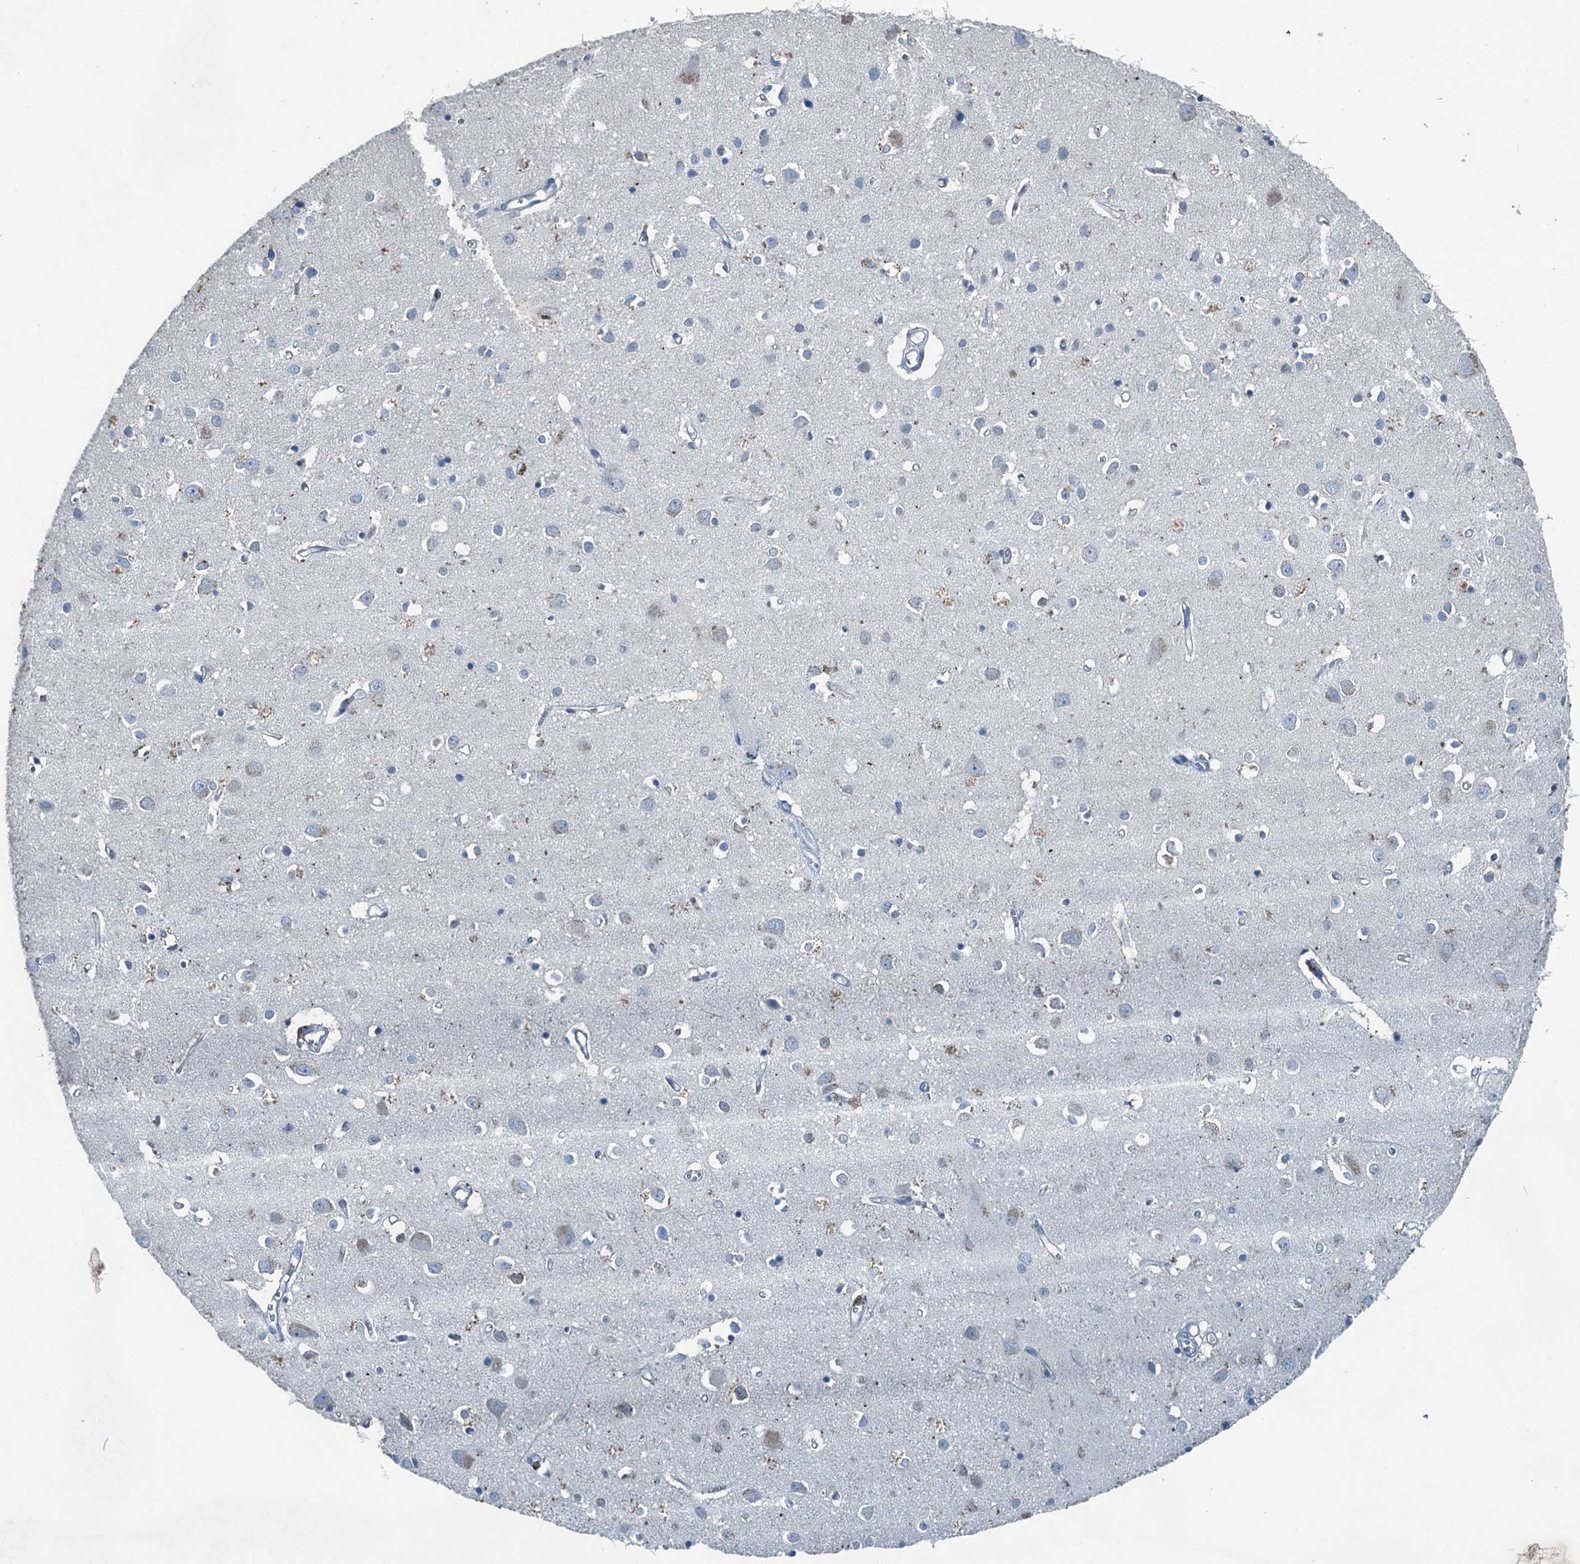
{"staining": {"intensity": "negative", "quantity": "none", "location": "none"}, "tissue": "cerebral cortex", "cell_type": "Endothelial cells", "image_type": "normal", "snomed": [{"axis": "morphology", "description": "Normal tissue, NOS"}, {"axis": "topography", "description": "Cerebral cortex"}], "caption": "Cerebral cortex stained for a protein using immunohistochemistry reveals no expression endothelial cells.", "gene": "CBLIF", "patient": {"sex": "female", "age": 64}}